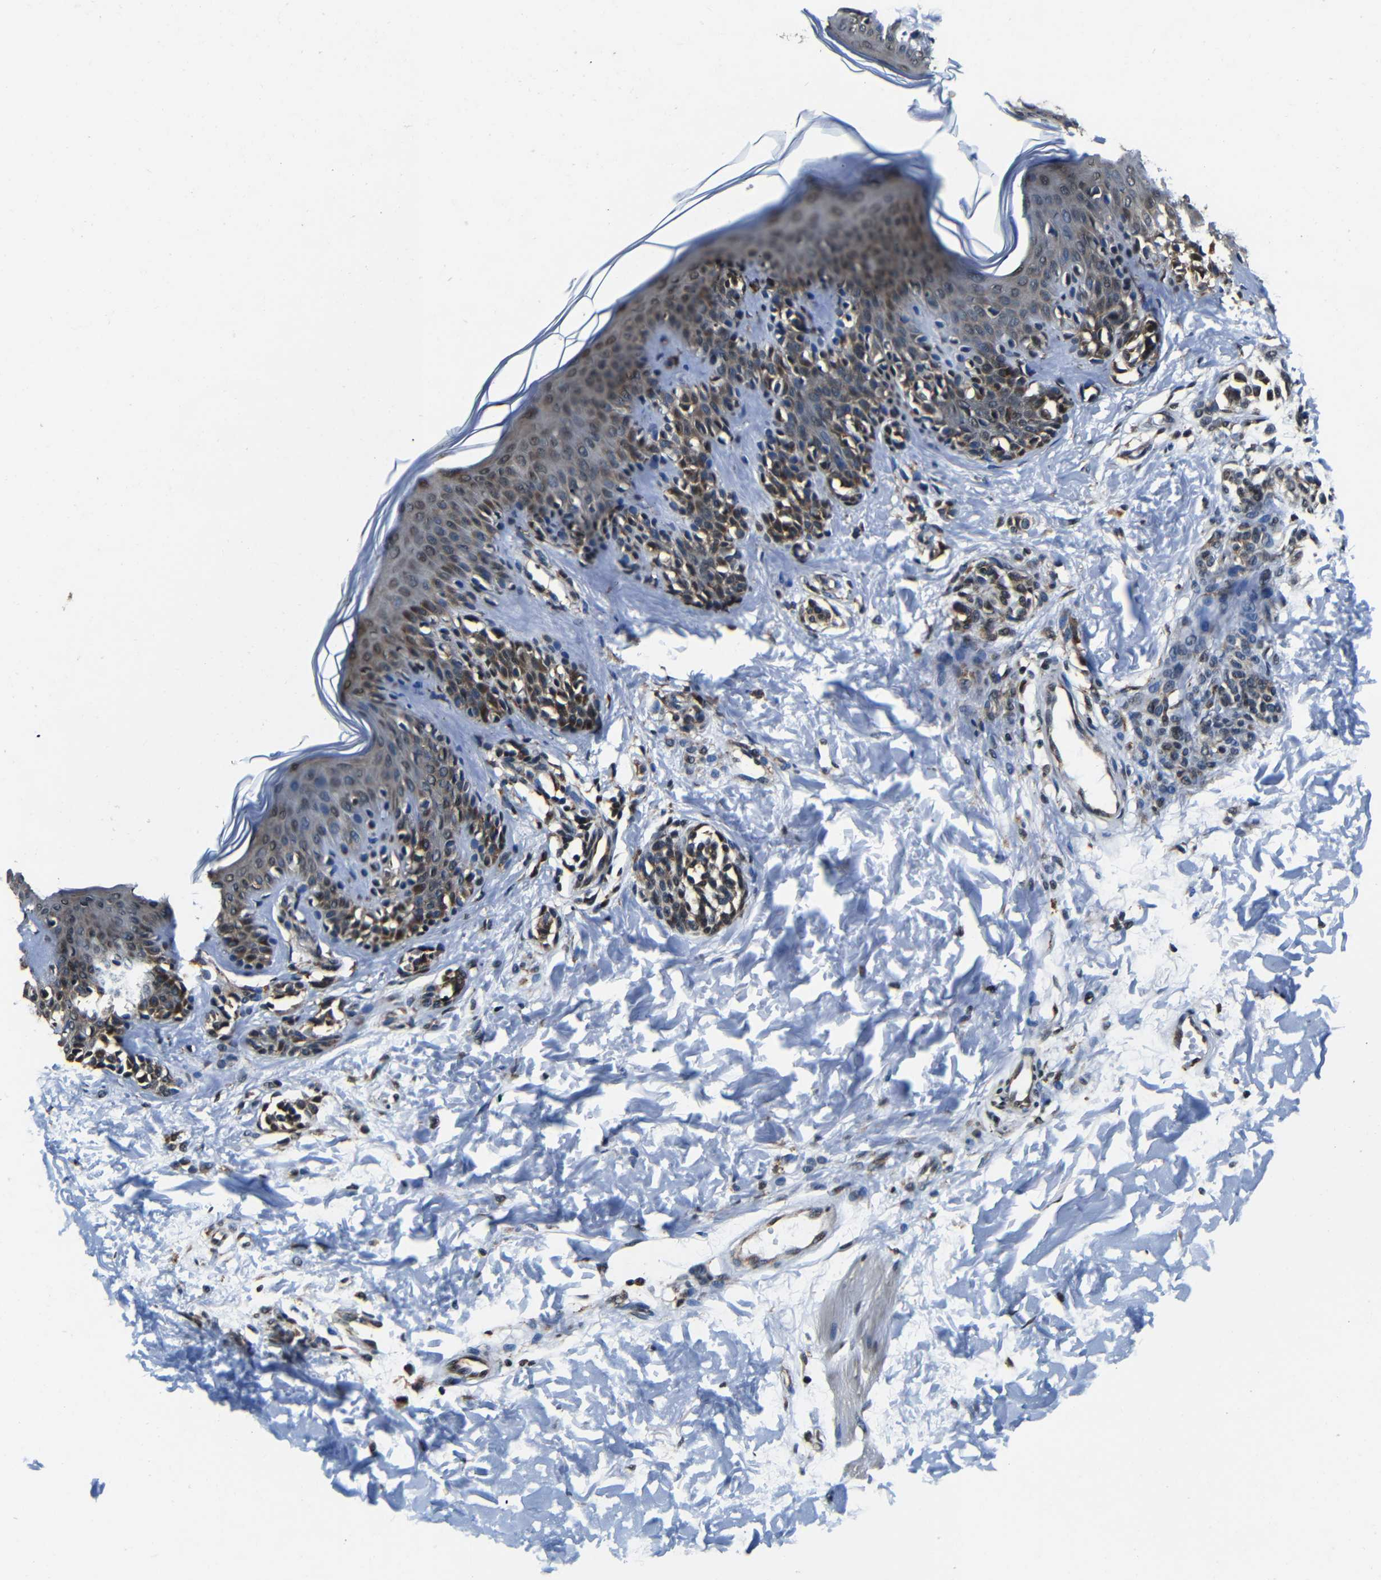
{"staining": {"intensity": "strong", "quantity": ">75%", "location": "nuclear"}, "tissue": "skin", "cell_type": "Fibroblasts", "image_type": "normal", "snomed": [{"axis": "morphology", "description": "Normal tissue, NOS"}, {"axis": "topography", "description": "Skin"}], "caption": "A high amount of strong nuclear positivity is present in about >75% of fibroblasts in normal skin.", "gene": "NCBP3", "patient": {"sex": "male", "age": 16}}